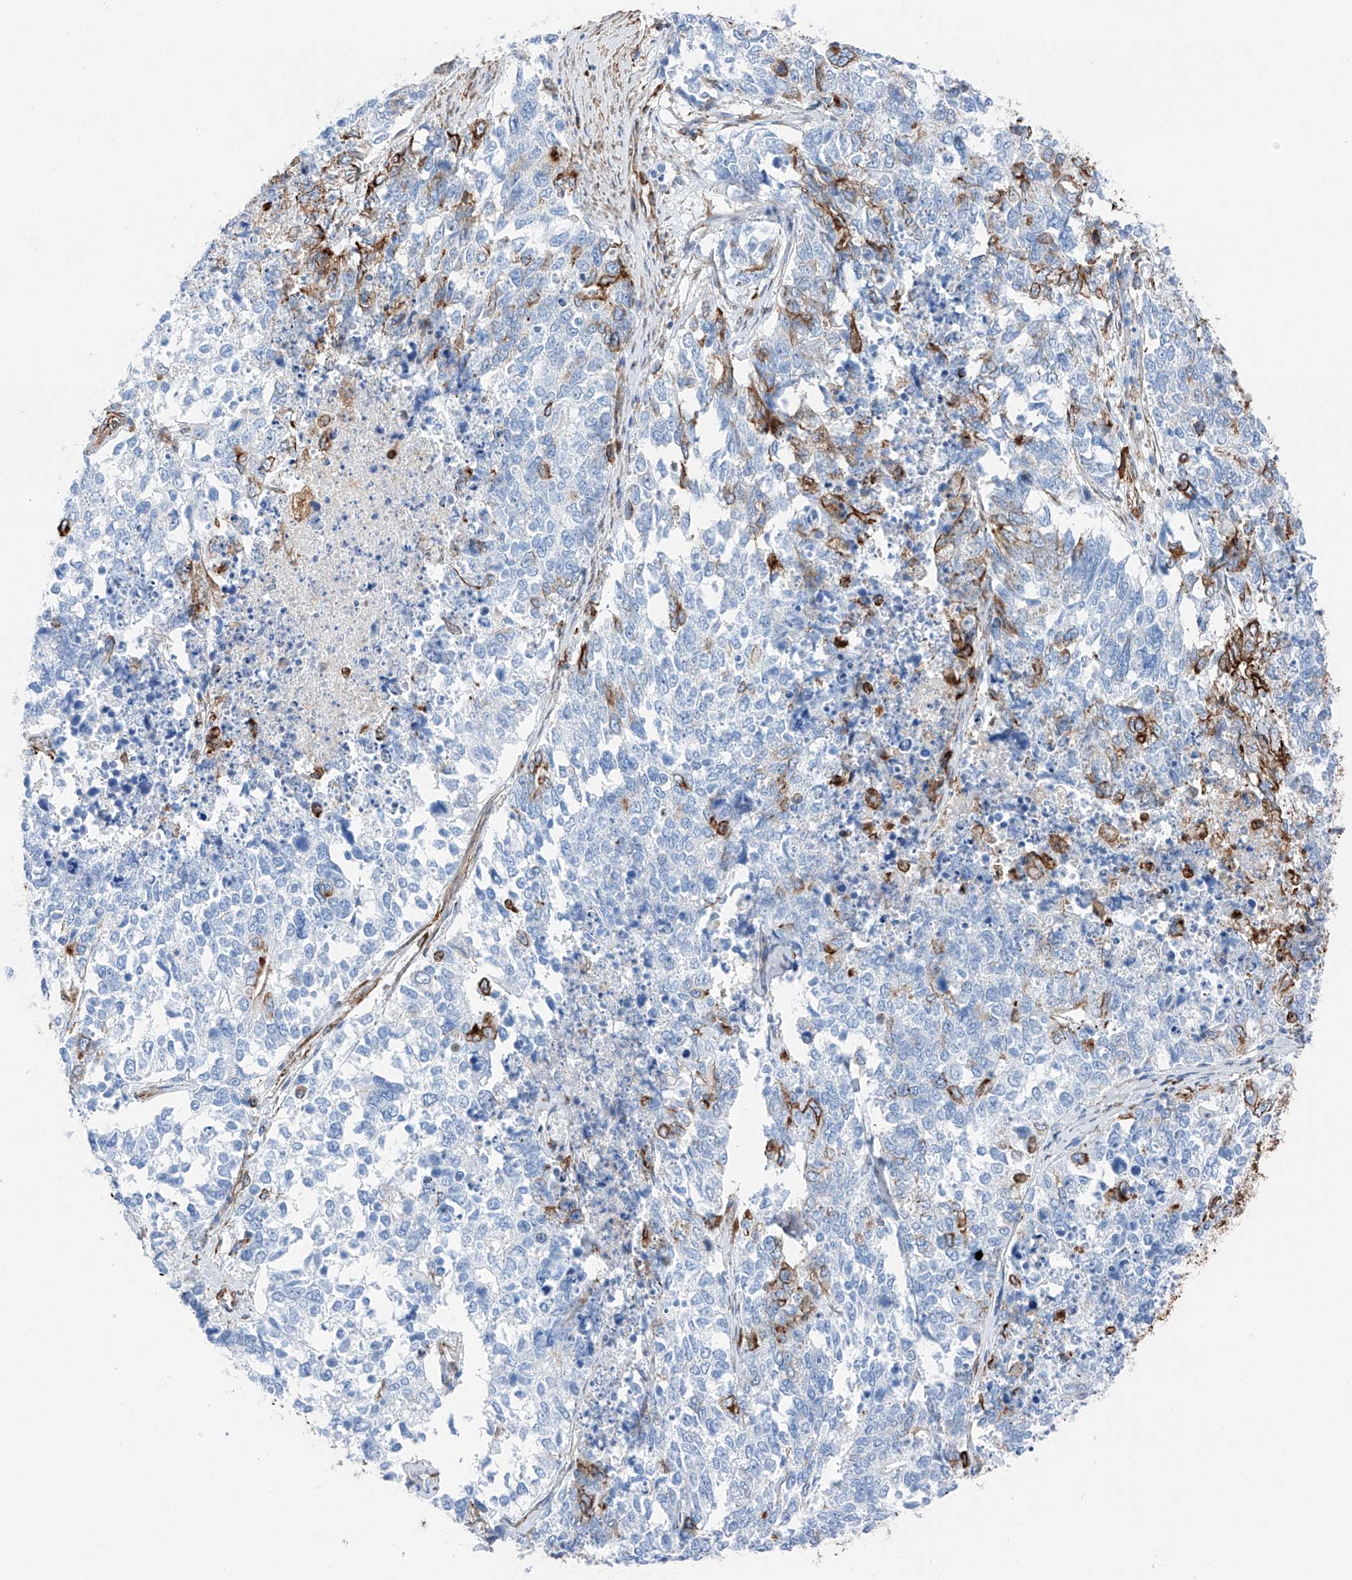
{"staining": {"intensity": "moderate", "quantity": "<25%", "location": "cytoplasmic/membranous"}, "tissue": "cervical cancer", "cell_type": "Tumor cells", "image_type": "cancer", "snomed": [{"axis": "morphology", "description": "Squamous cell carcinoma, NOS"}, {"axis": "topography", "description": "Cervix"}], "caption": "Tumor cells display low levels of moderate cytoplasmic/membranous positivity in approximately <25% of cells in human squamous cell carcinoma (cervical). The protein of interest is stained brown, and the nuclei are stained in blue (DAB (3,3'-diaminobenzidine) IHC with brightfield microscopy, high magnification).", "gene": "ZNF804A", "patient": {"sex": "female", "age": 63}}